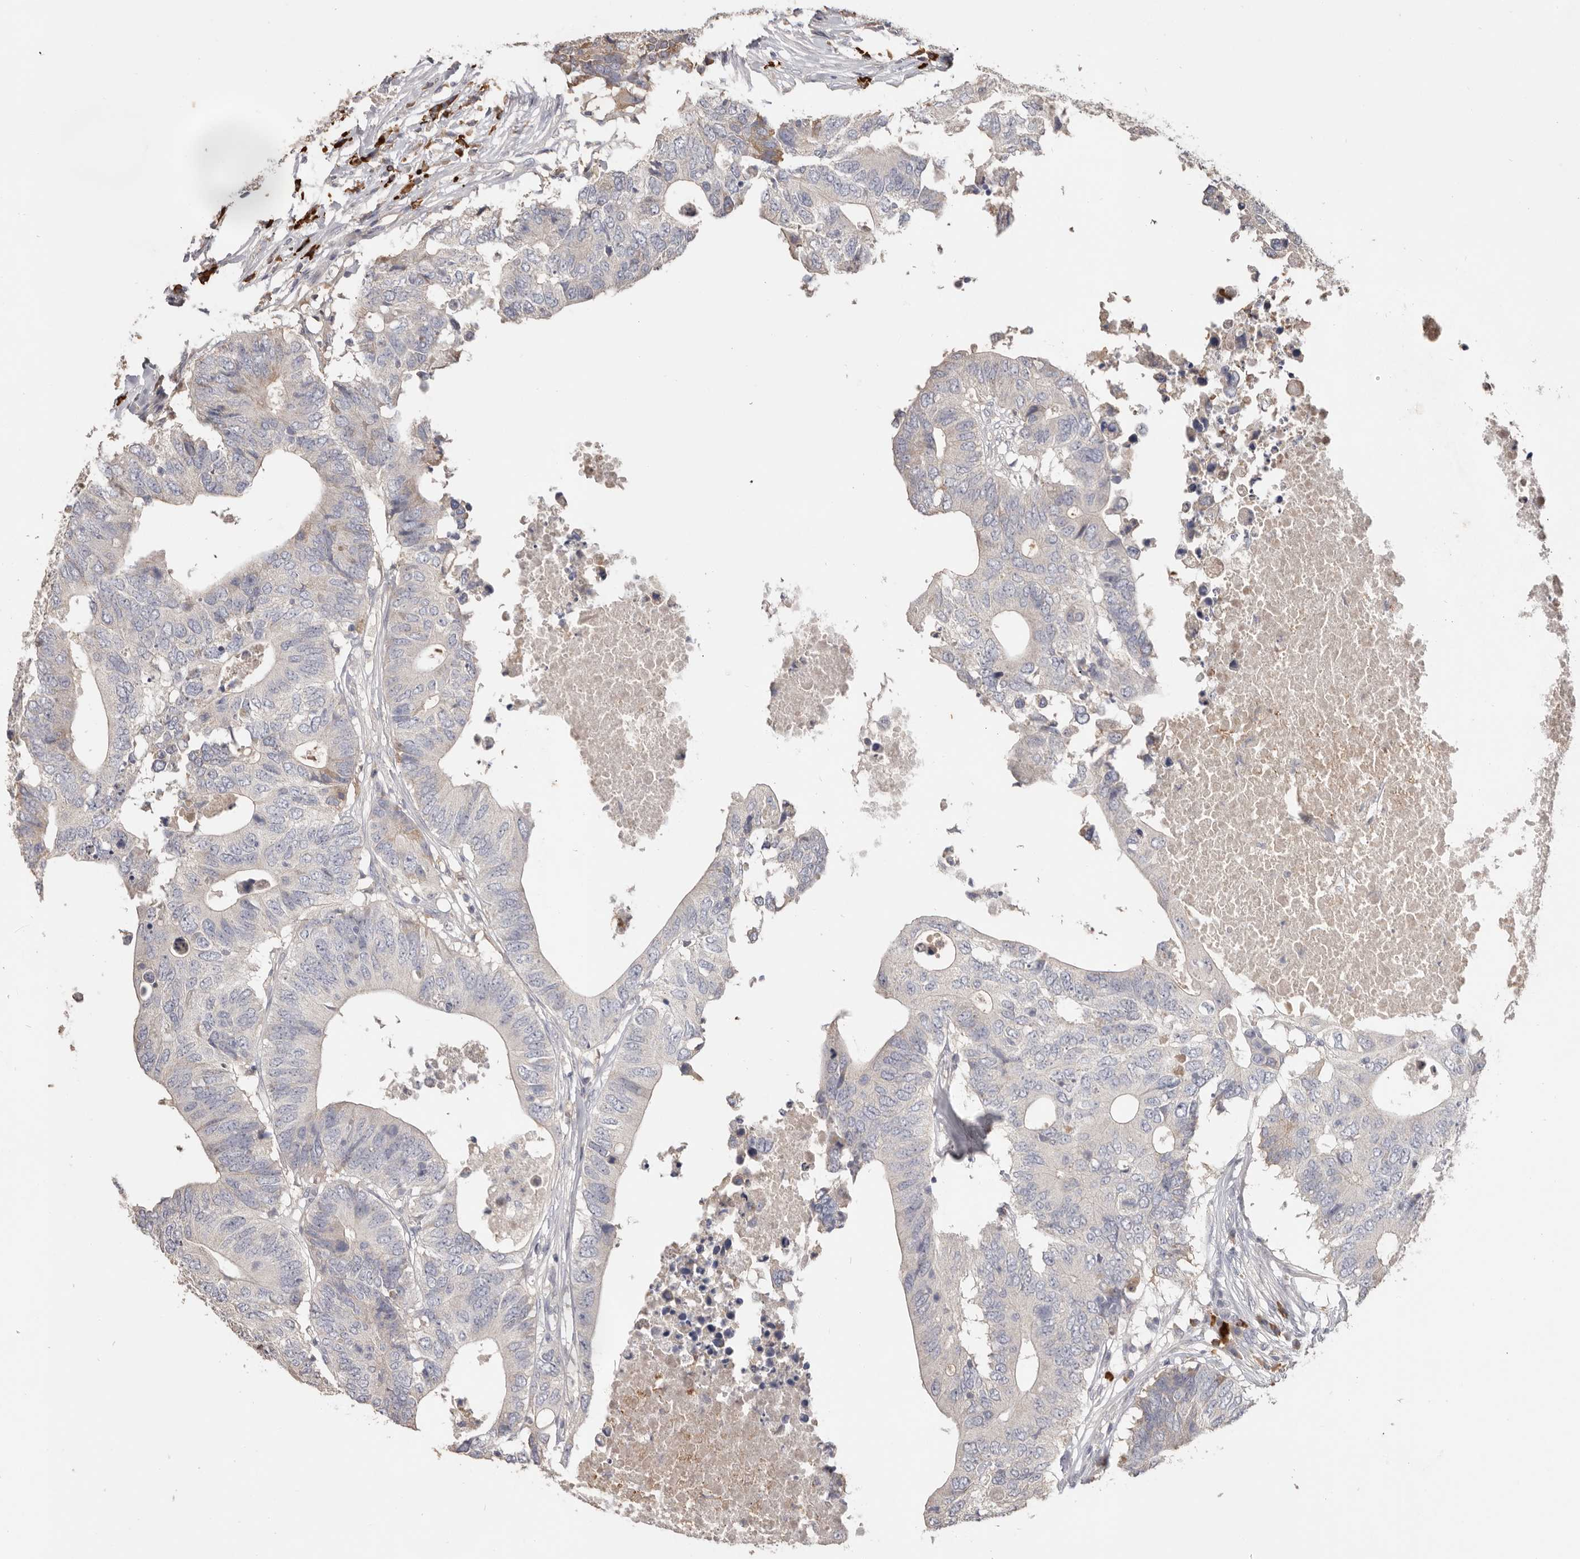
{"staining": {"intensity": "negative", "quantity": "none", "location": "none"}, "tissue": "colorectal cancer", "cell_type": "Tumor cells", "image_type": "cancer", "snomed": [{"axis": "morphology", "description": "Adenocarcinoma, NOS"}, {"axis": "topography", "description": "Colon"}], "caption": "Immunohistochemistry (IHC) histopathology image of neoplastic tissue: human colorectal adenocarcinoma stained with DAB (3,3'-diaminobenzidine) displays no significant protein positivity in tumor cells.", "gene": "HCAR2", "patient": {"sex": "male", "age": 71}}